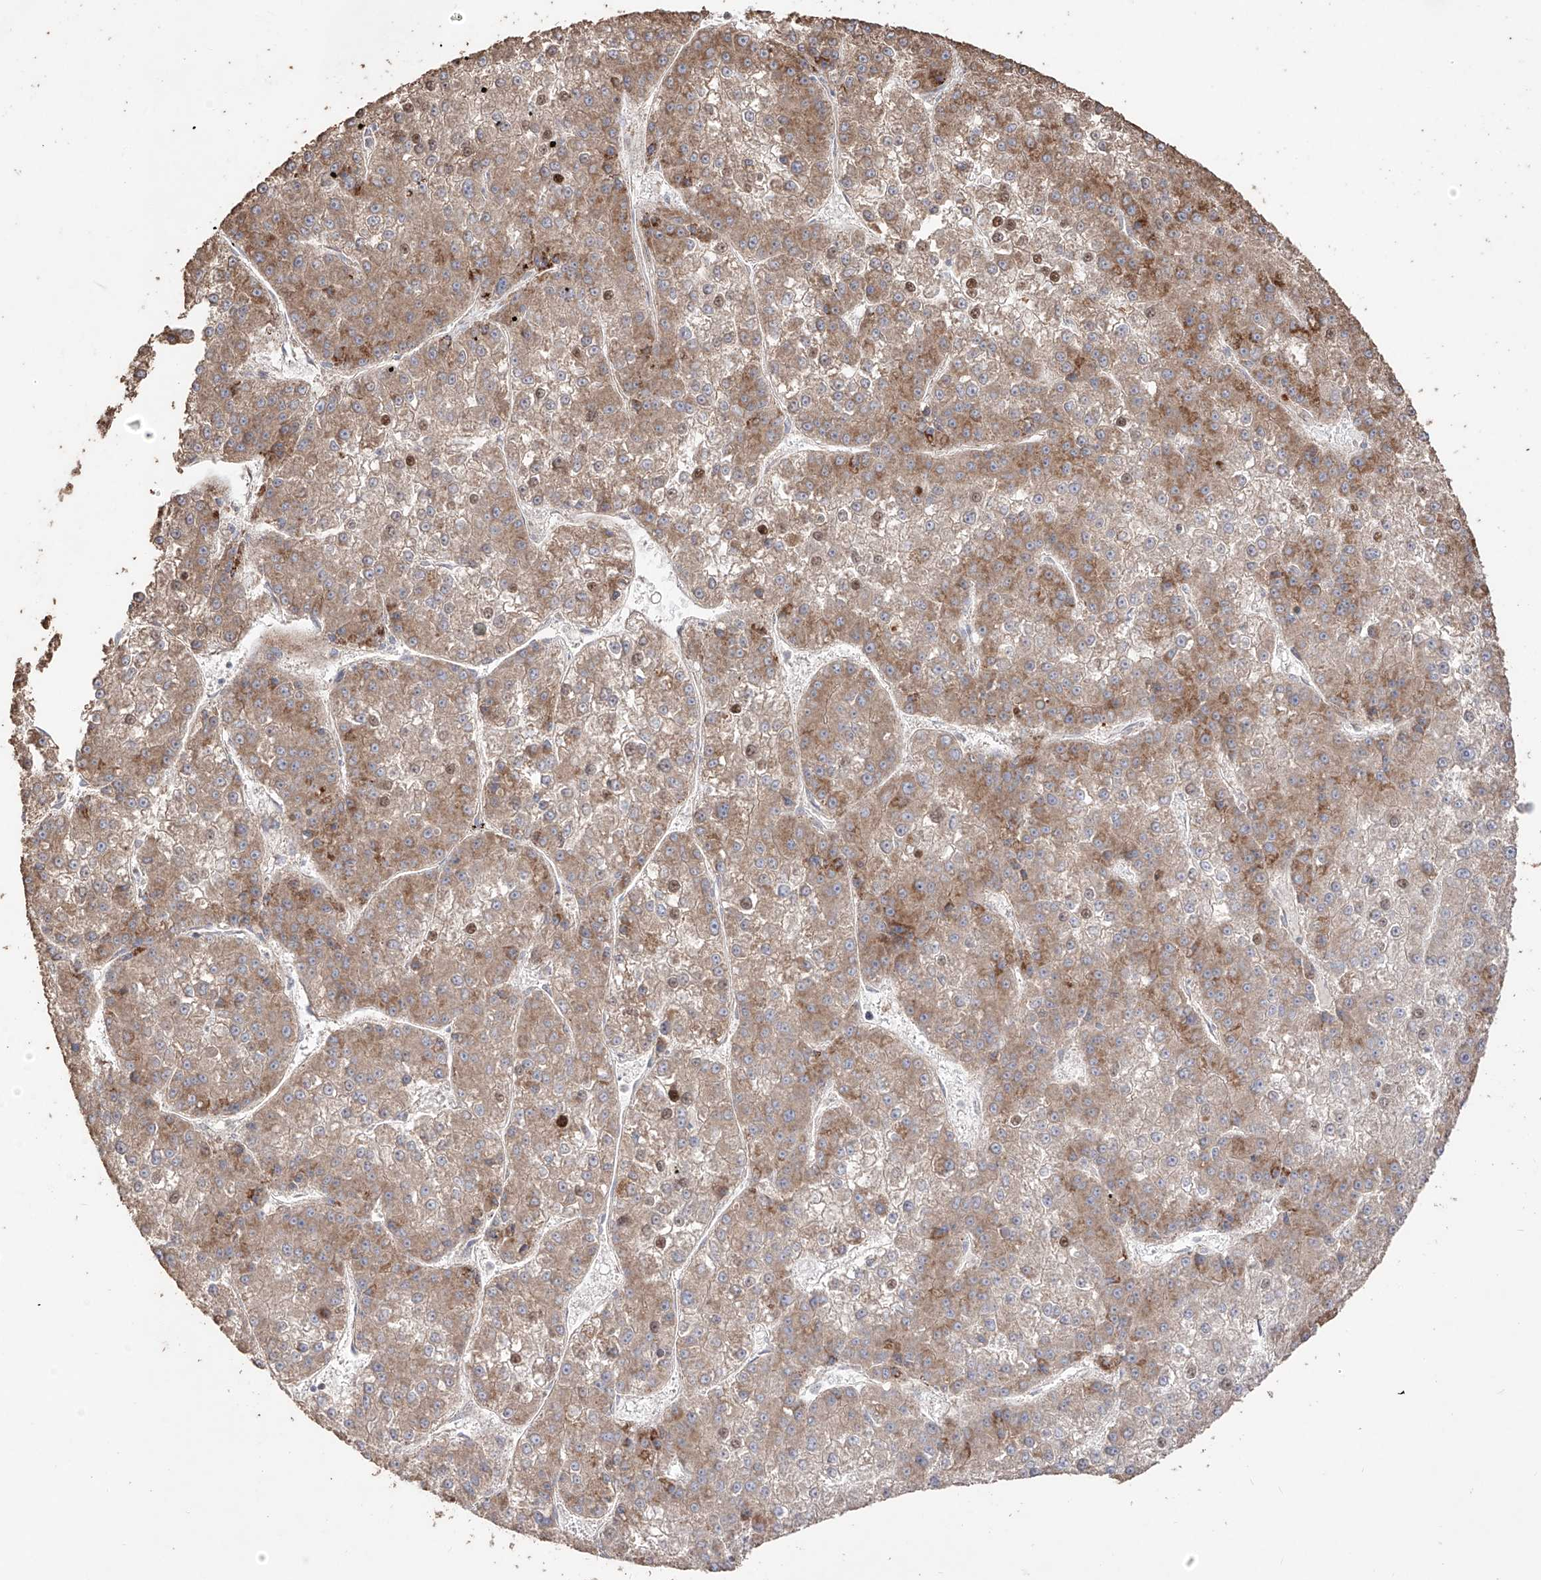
{"staining": {"intensity": "moderate", "quantity": ">75%", "location": "cytoplasmic/membranous,nuclear"}, "tissue": "liver cancer", "cell_type": "Tumor cells", "image_type": "cancer", "snomed": [{"axis": "morphology", "description": "Carcinoma, Hepatocellular, NOS"}, {"axis": "topography", "description": "Liver"}], "caption": "Tumor cells reveal medium levels of moderate cytoplasmic/membranous and nuclear positivity in approximately >75% of cells in hepatocellular carcinoma (liver). (Brightfield microscopy of DAB IHC at high magnification).", "gene": "YKT6", "patient": {"sex": "female", "age": 73}}